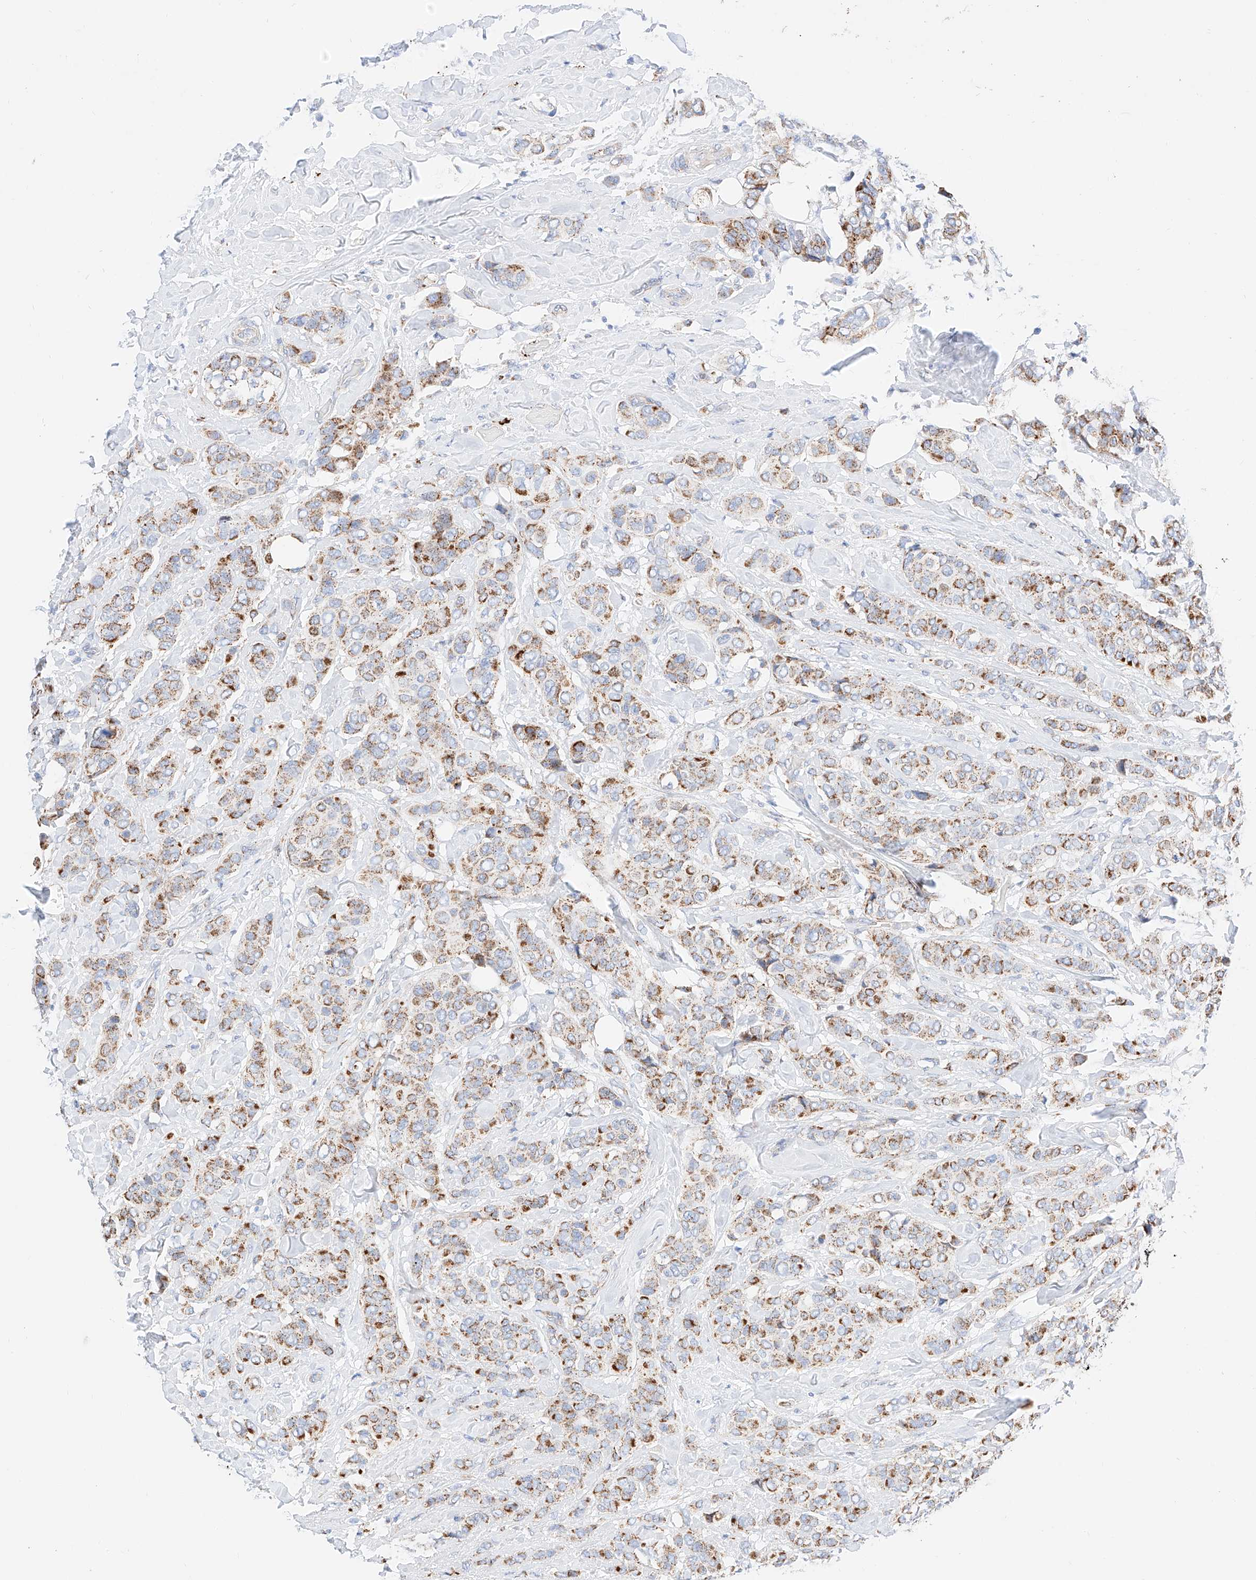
{"staining": {"intensity": "moderate", "quantity": ">75%", "location": "cytoplasmic/membranous"}, "tissue": "breast cancer", "cell_type": "Tumor cells", "image_type": "cancer", "snomed": [{"axis": "morphology", "description": "Lobular carcinoma"}, {"axis": "topography", "description": "Breast"}], "caption": "High-power microscopy captured an IHC image of breast cancer, revealing moderate cytoplasmic/membranous expression in about >75% of tumor cells. The protein is shown in brown color, while the nuclei are stained blue.", "gene": "C6orf62", "patient": {"sex": "female", "age": 51}}